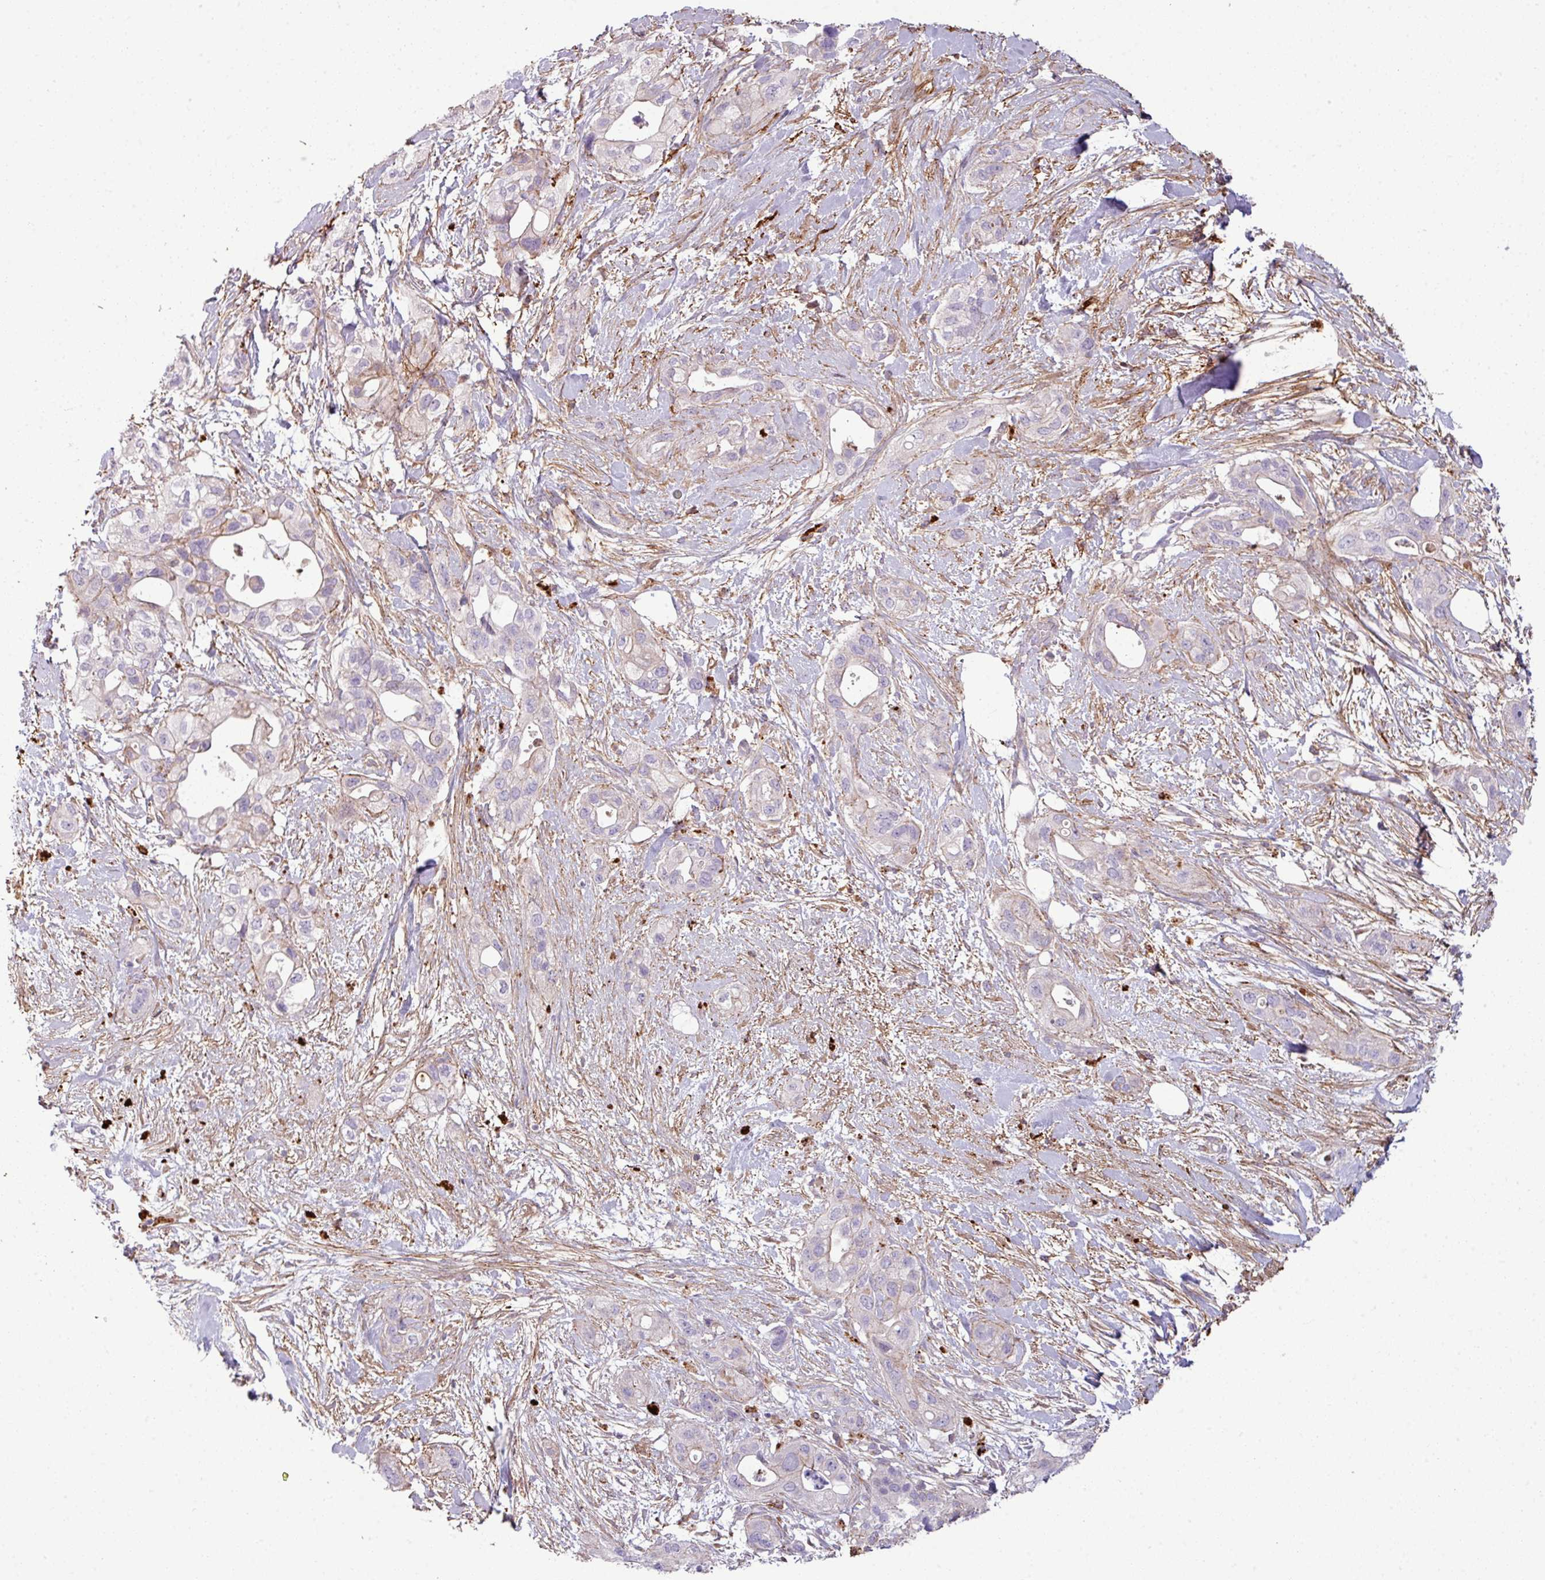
{"staining": {"intensity": "negative", "quantity": "none", "location": "none"}, "tissue": "pancreatic cancer", "cell_type": "Tumor cells", "image_type": "cancer", "snomed": [{"axis": "morphology", "description": "Adenocarcinoma, NOS"}, {"axis": "topography", "description": "Pancreas"}], "caption": "The image reveals no significant staining in tumor cells of pancreatic cancer (adenocarcinoma).", "gene": "COL8A1", "patient": {"sex": "male", "age": 44}}